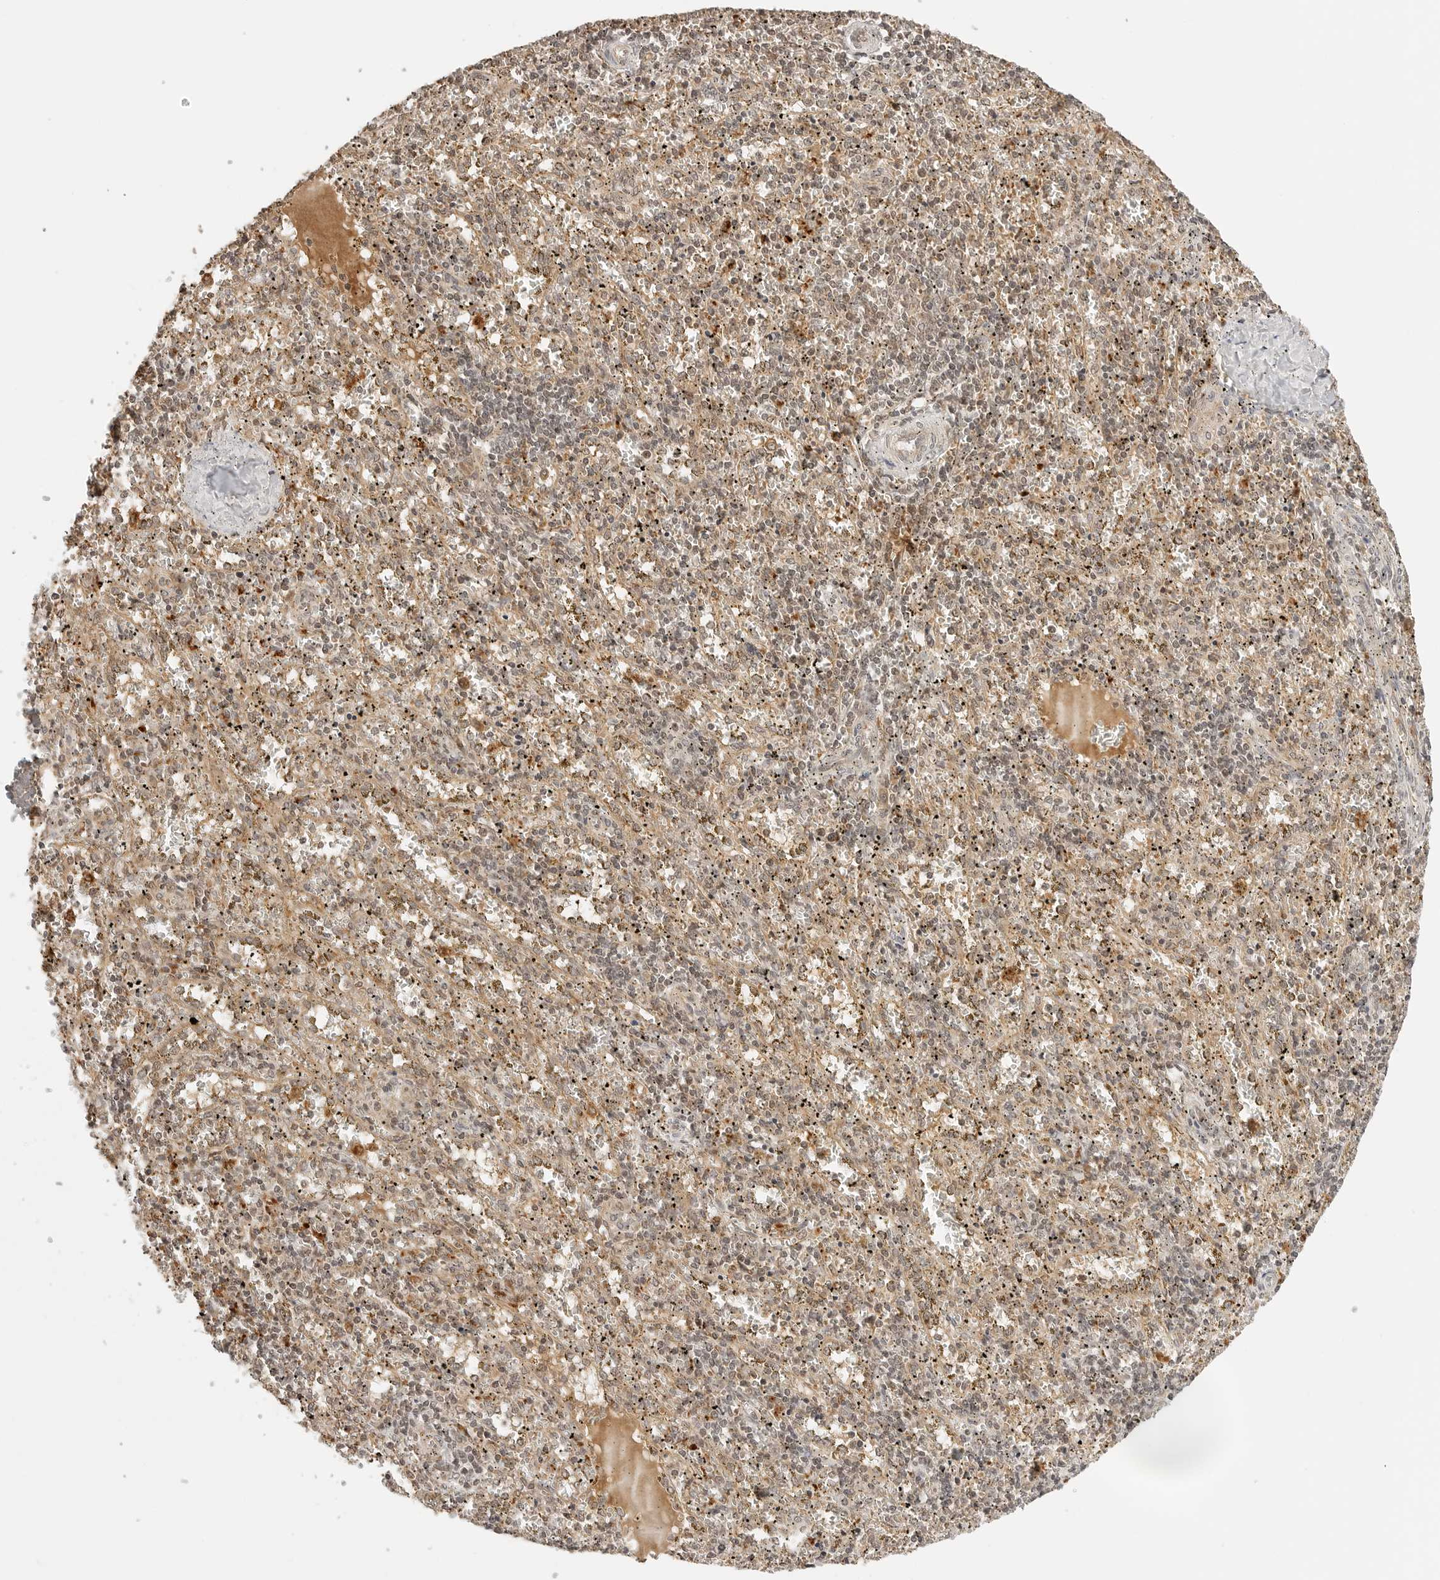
{"staining": {"intensity": "weak", "quantity": "25%-75%", "location": "cytoplasmic/membranous,nuclear"}, "tissue": "spleen", "cell_type": "Cells in red pulp", "image_type": "normal", "snomed": [{"axis": "morphology", "description": "Normal tissue, NOS"}, {"axis": "topography", "description": "Spleen"}], "caption": "Spleen stained for a protein (brown) exhibits weak cytoplasmic/membranous,nuclear positive positivity in about 25%-75% of cells in red pulp.", "gene": "GPR34", "patient": {"sex": "male", "age": 11}}